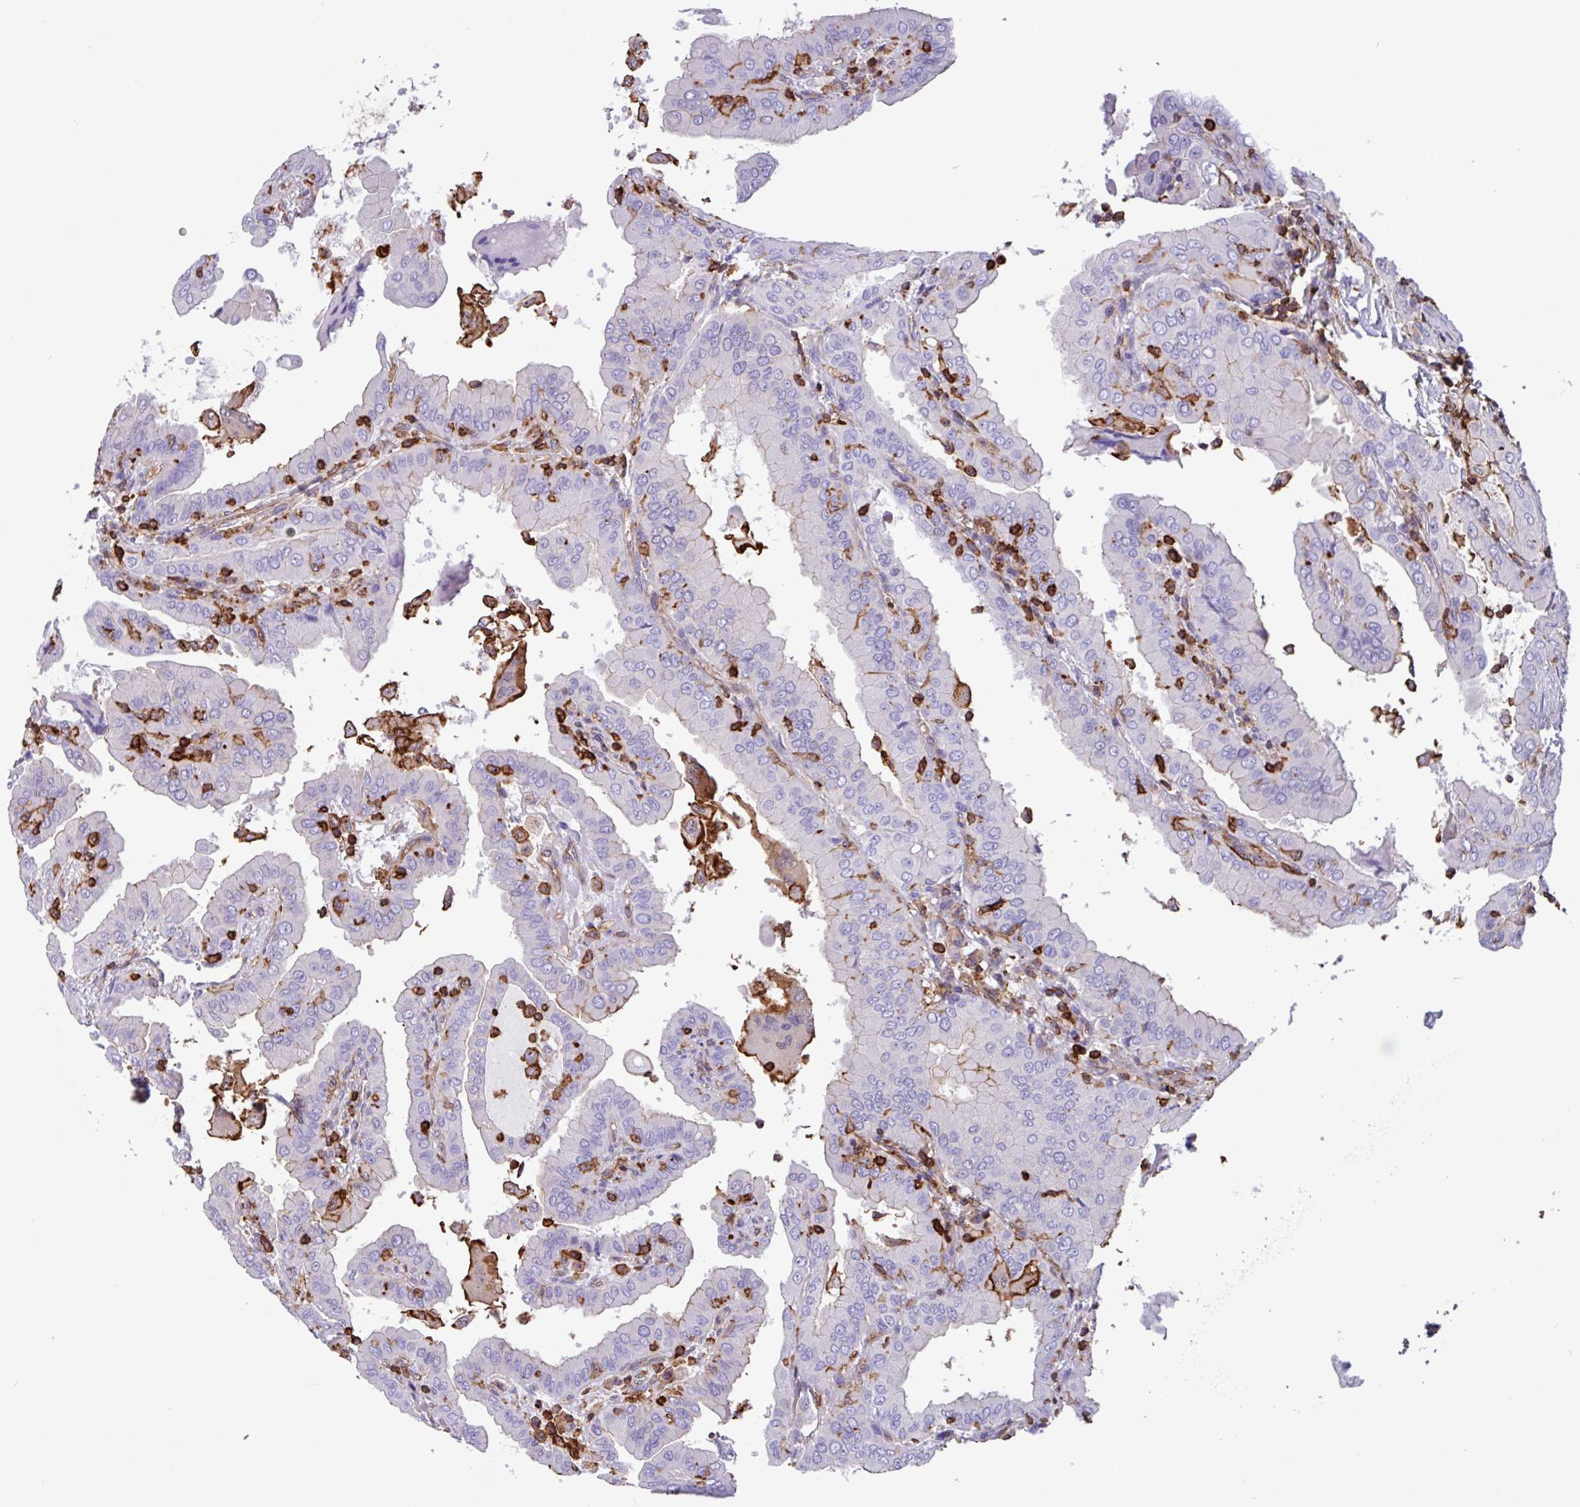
{"staining": {"intensity": "negative", "quantity": "none", "location": "none"}, "tissue": "thyroid cancer", "cell_type": "Tumor cells", "image_type": "cancer", "snomed": [{"axis": "morphology", "description": "Papillary adenocarcinoma, NOS"}, {"axis": "topography", "description": "Thyroid gland"}], "caption": "Tumor cells show no significant positivity in papillary adenocarcinoma (thyroid).", "gene": "PPP1R18", "patient": {"sex": "male", "age": 33}}